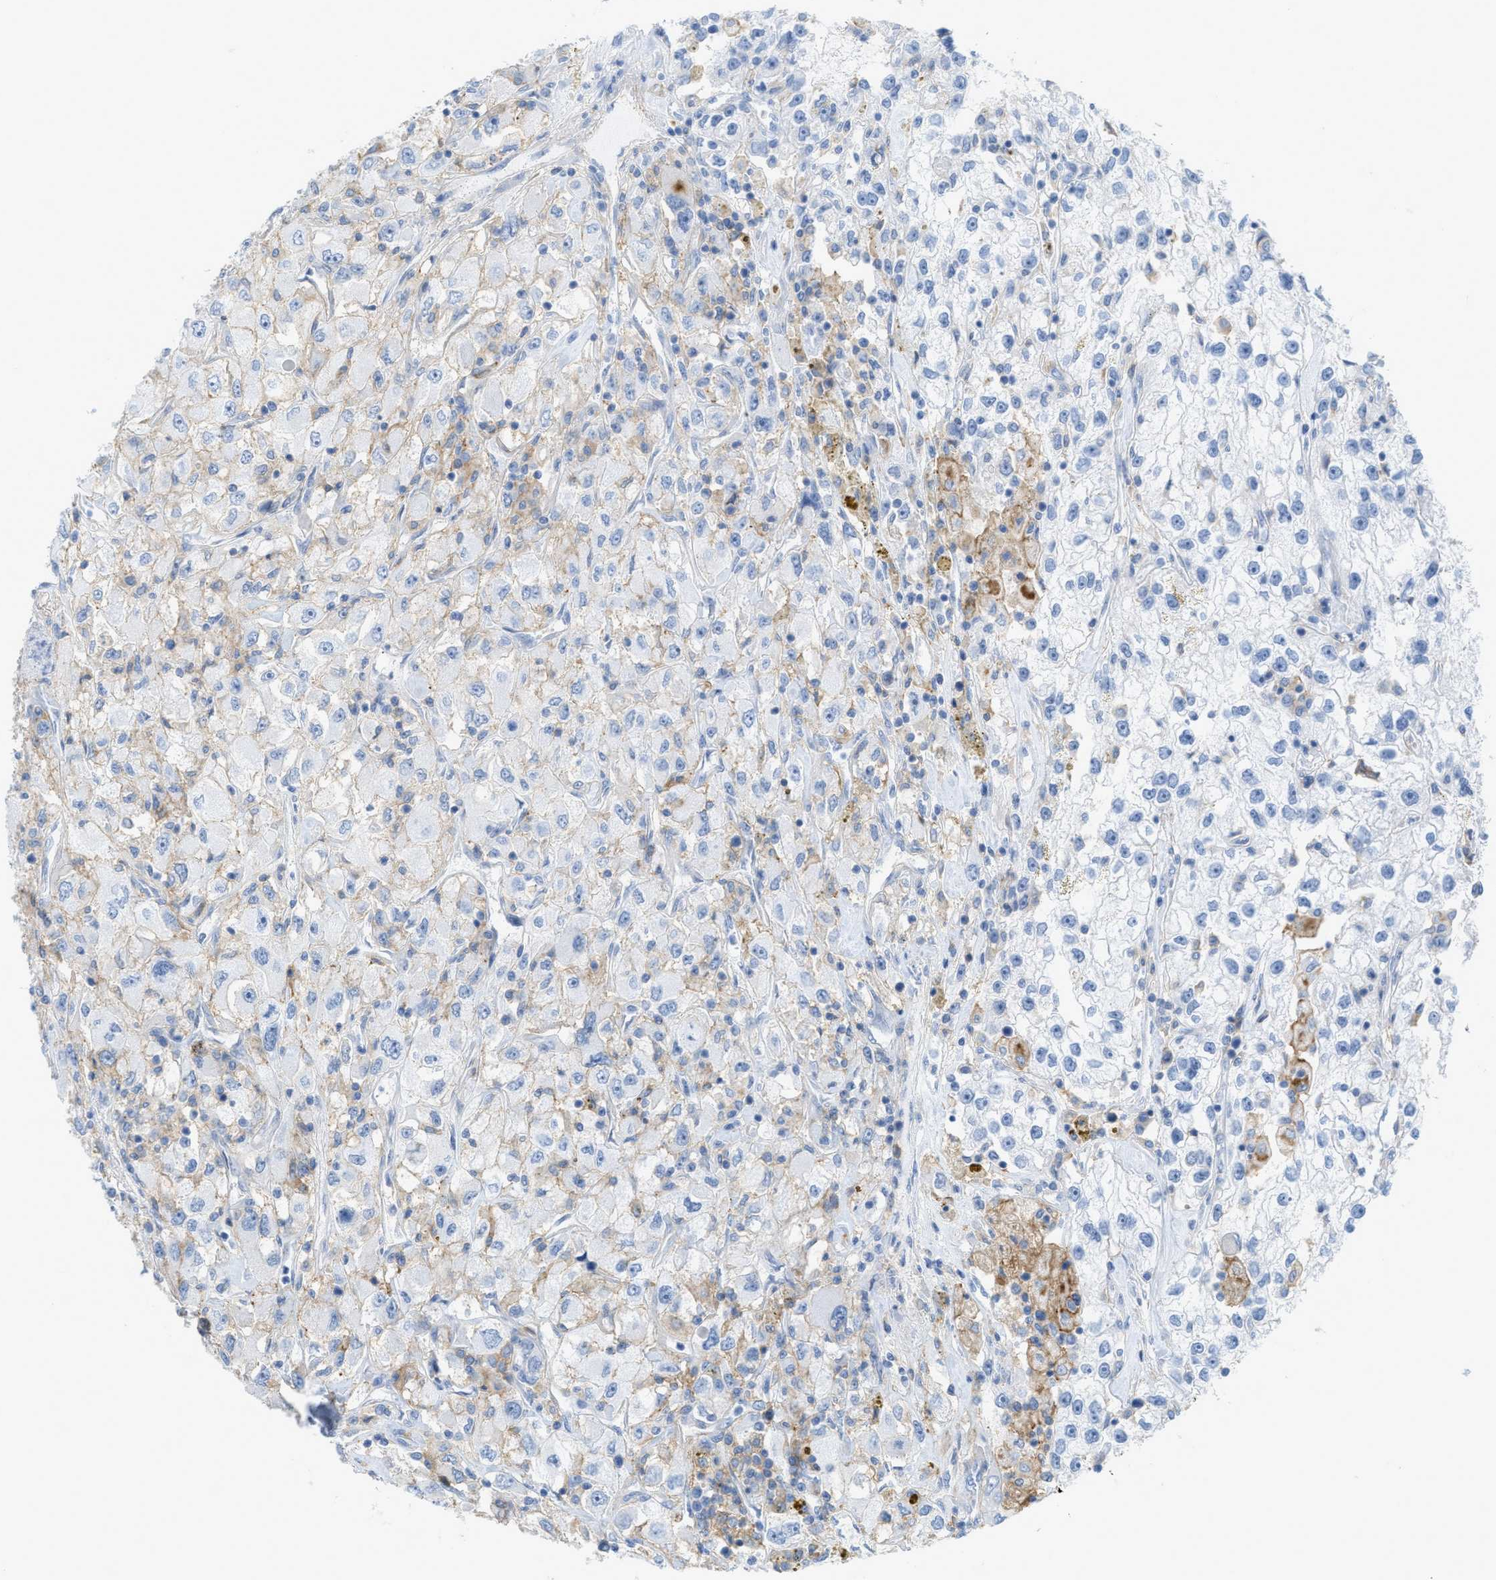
{"staining": {"intensity": "negative", "quantity": "none", "location": "none"}, "tissue": "renal cancer", "cell_type": "Tumor cells", "image_type": "cancer", "snomed": [{"axis": "morphology", "description": "Adenocarcinoma, NOS"}, {"axis": "topography", "description": "Kidney"}], "caption": "The photomicrograph displays no staining of tumor cells in renal cancer.", "gene": "SLC3A2", "patient": {"sex": "female", "age": 52}}